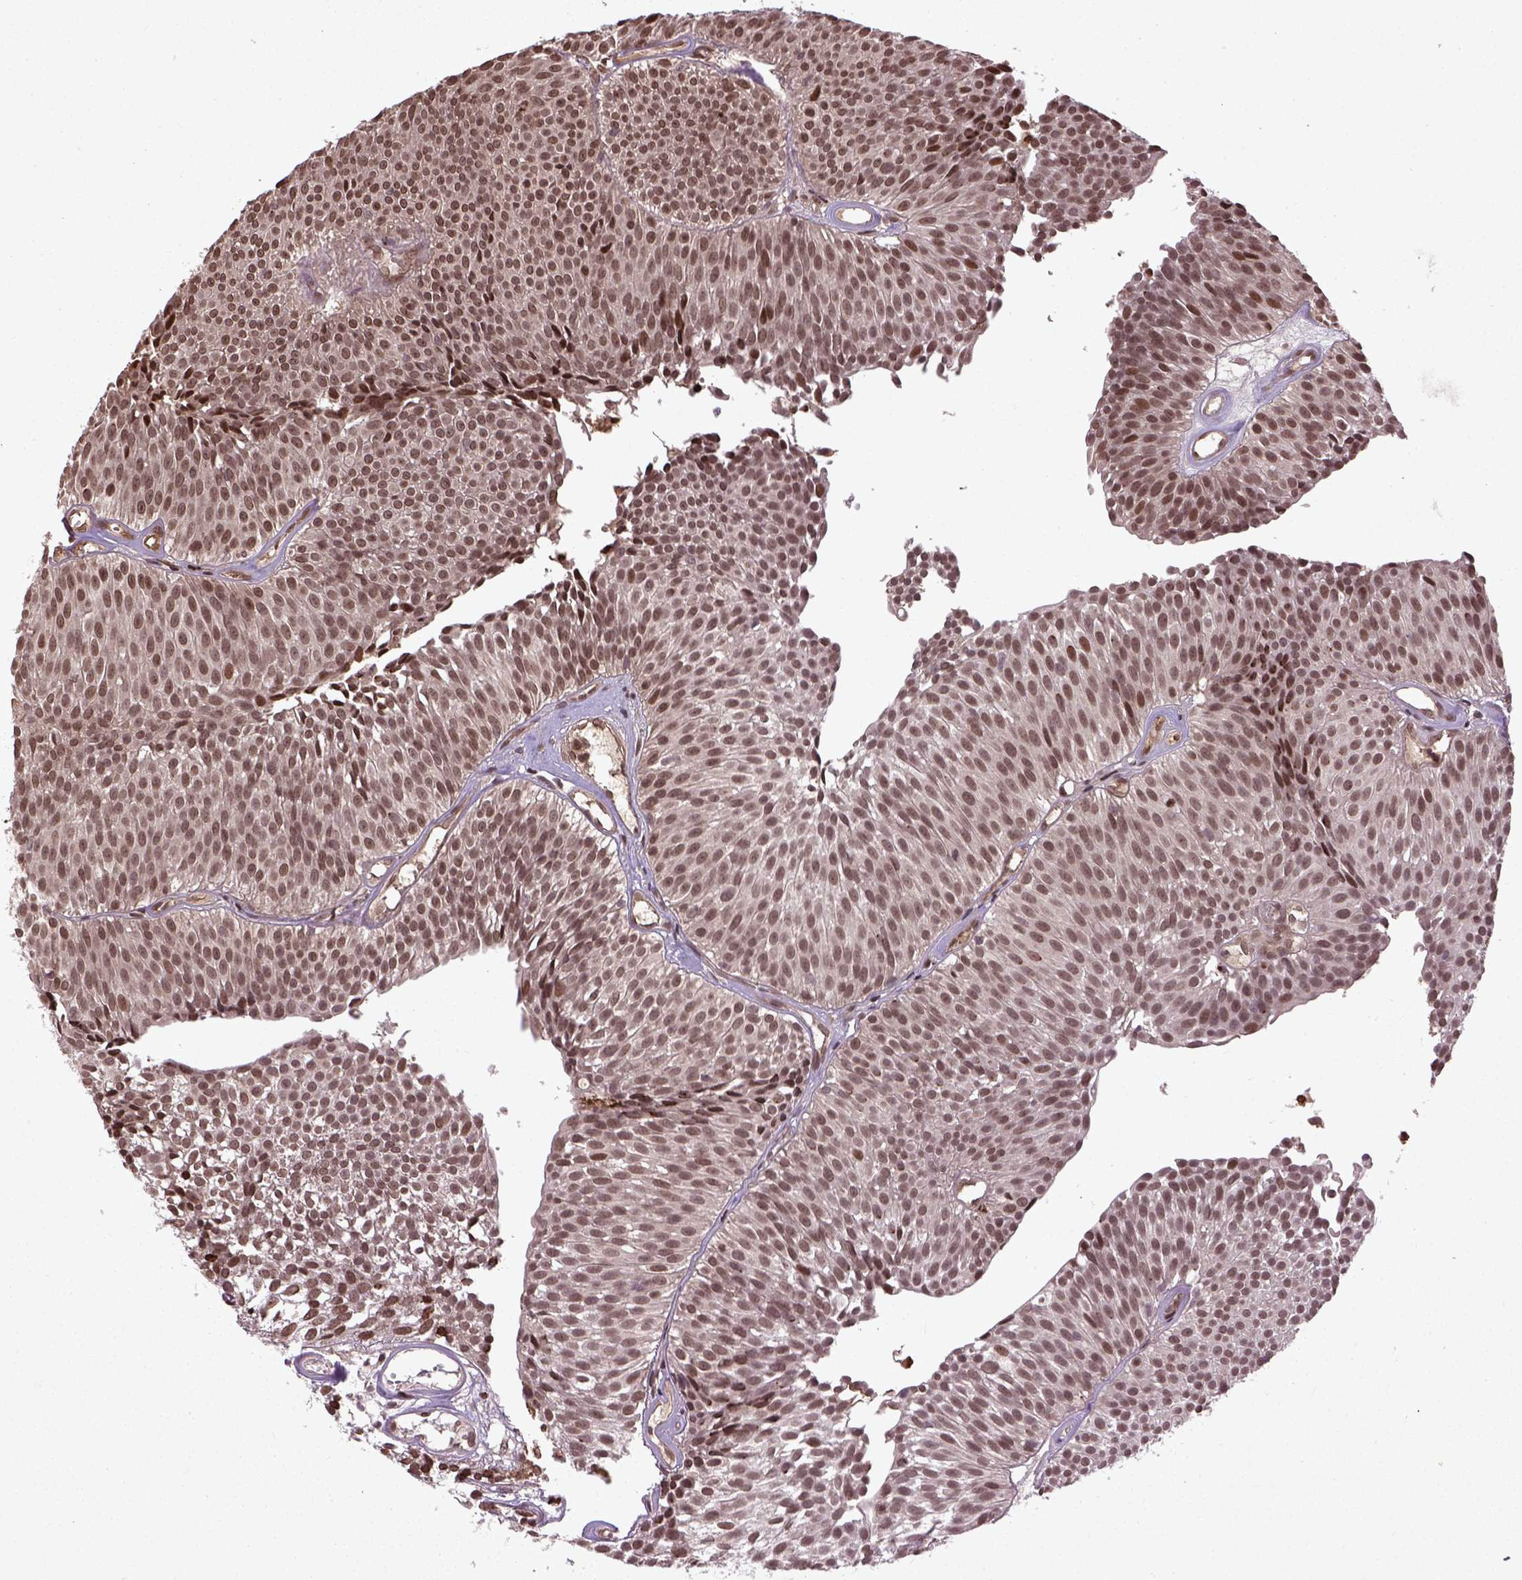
{"staining": {"intensity": "moderate", "quantity": ">75%", "location": "nuclear"}, "tissue": "urothelial cancer", "cell_type": "Tumor cells", "image_type": "cancer", "snomed": [{"axis": "morphology", "description": "Urothelial carcinoma, Low grade"}, {"axis": "topography", "description": "Urinary bladder"}], "caption": "Protein staining of urothelial carcinoma (low-grade) tissue displays moderate nuclear expression in approximately >75% of tumor cells.", "gene": "BANF1", "patient": {"sex": "male", "age": 63}}